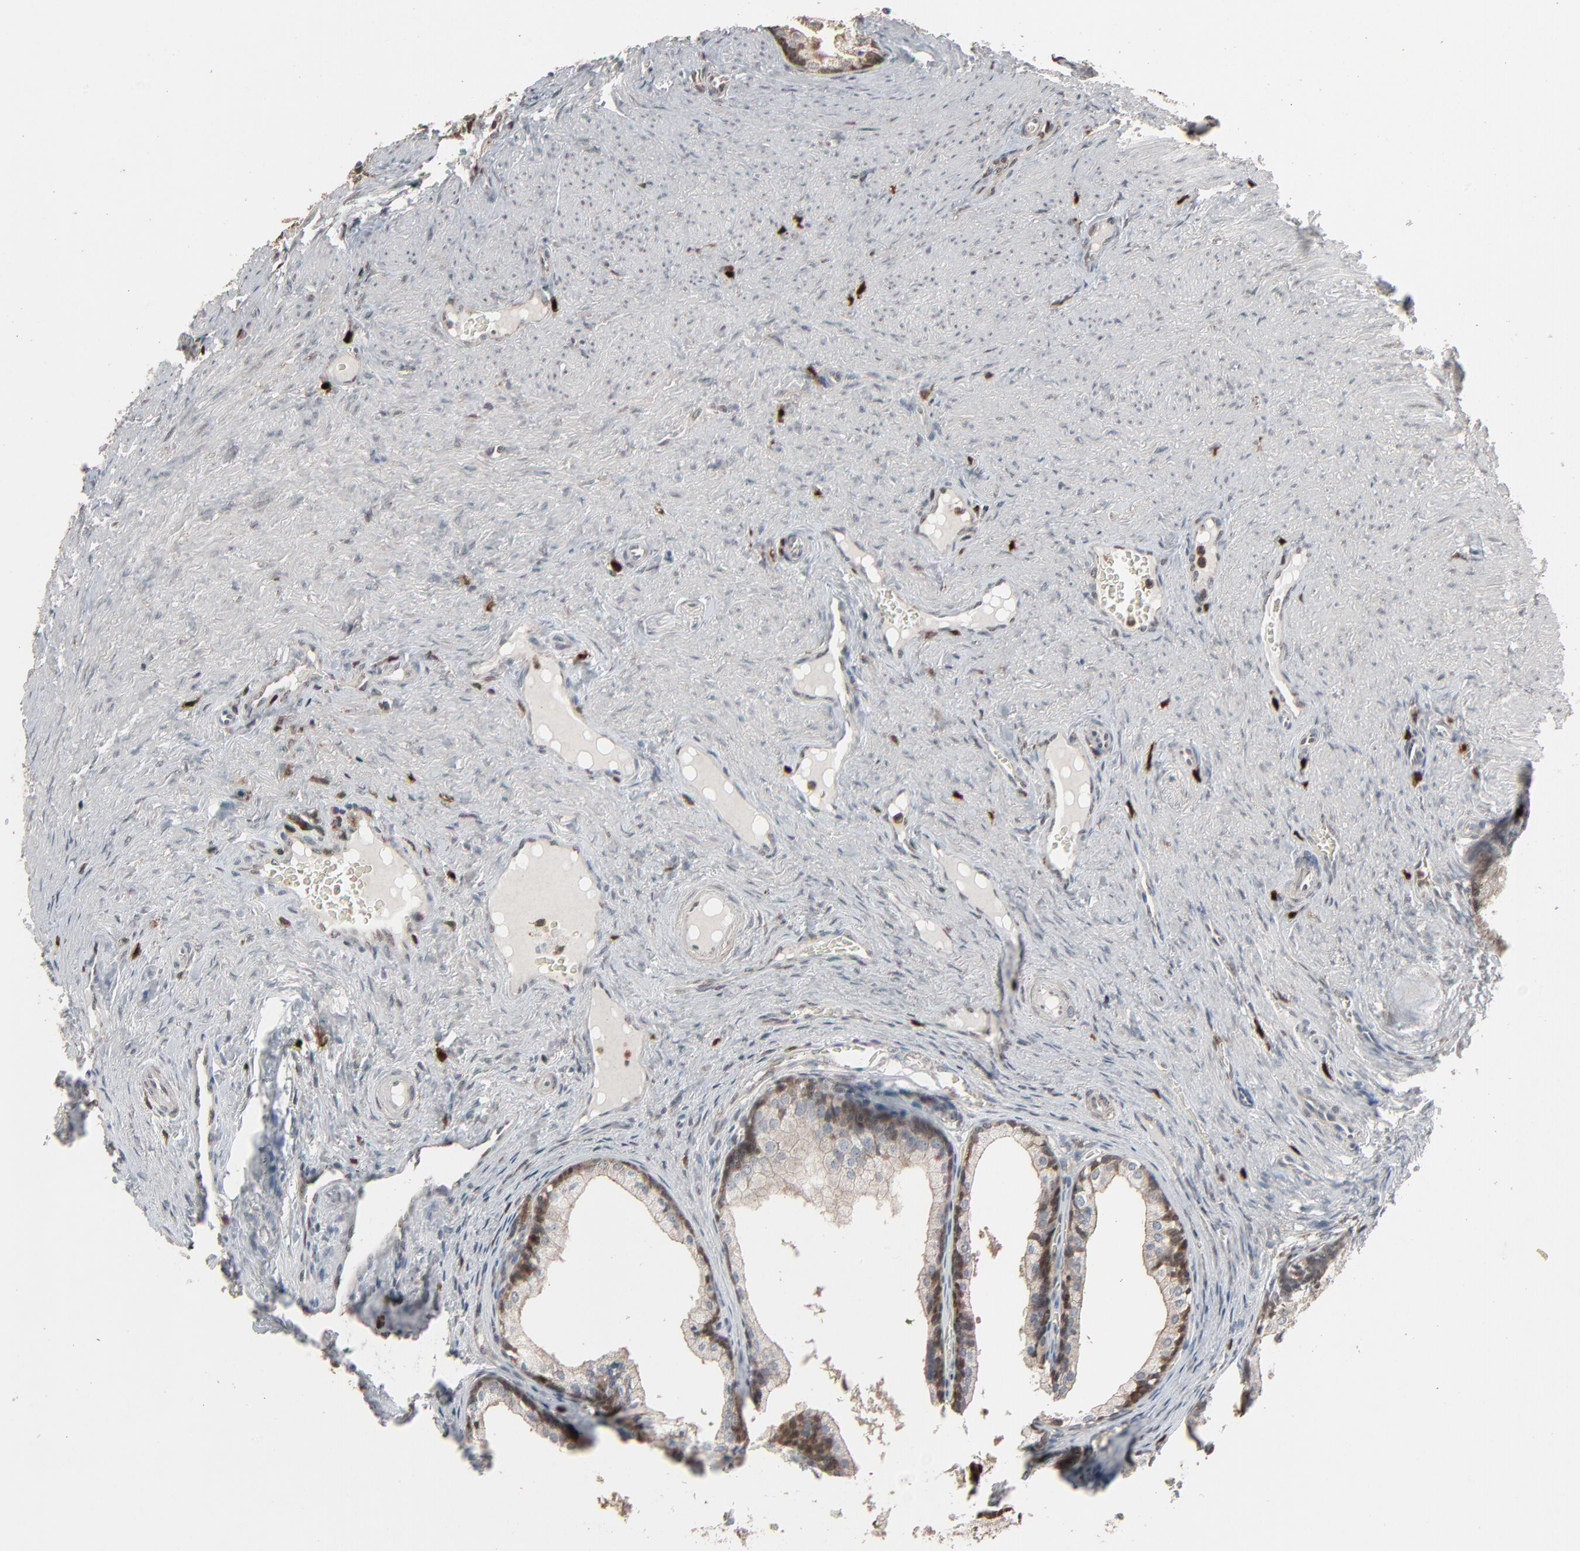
{"staining": {"intensity": "weak", "quantity": ">75%", "location": "cytoplasmic/membranous"}, "tissue": "prostate cancer", "cell_type": "Tumor cells", "image_type": "cancer", "snomed": [{"axis": "morphology", "description": "Adenocarcinoma, Medium grade"}, {"axis": "topography", "description": "Prostate"}], "caption": "About >75% of tumor cells in adenocarcinoma (medium-grade) (prostate) show weak cytoplasmic/membranous protein positivity as visualized by brown immunohistochemical staining.", "gene": "DOCK8", "patient": {"sex": "male", "age": 60}}